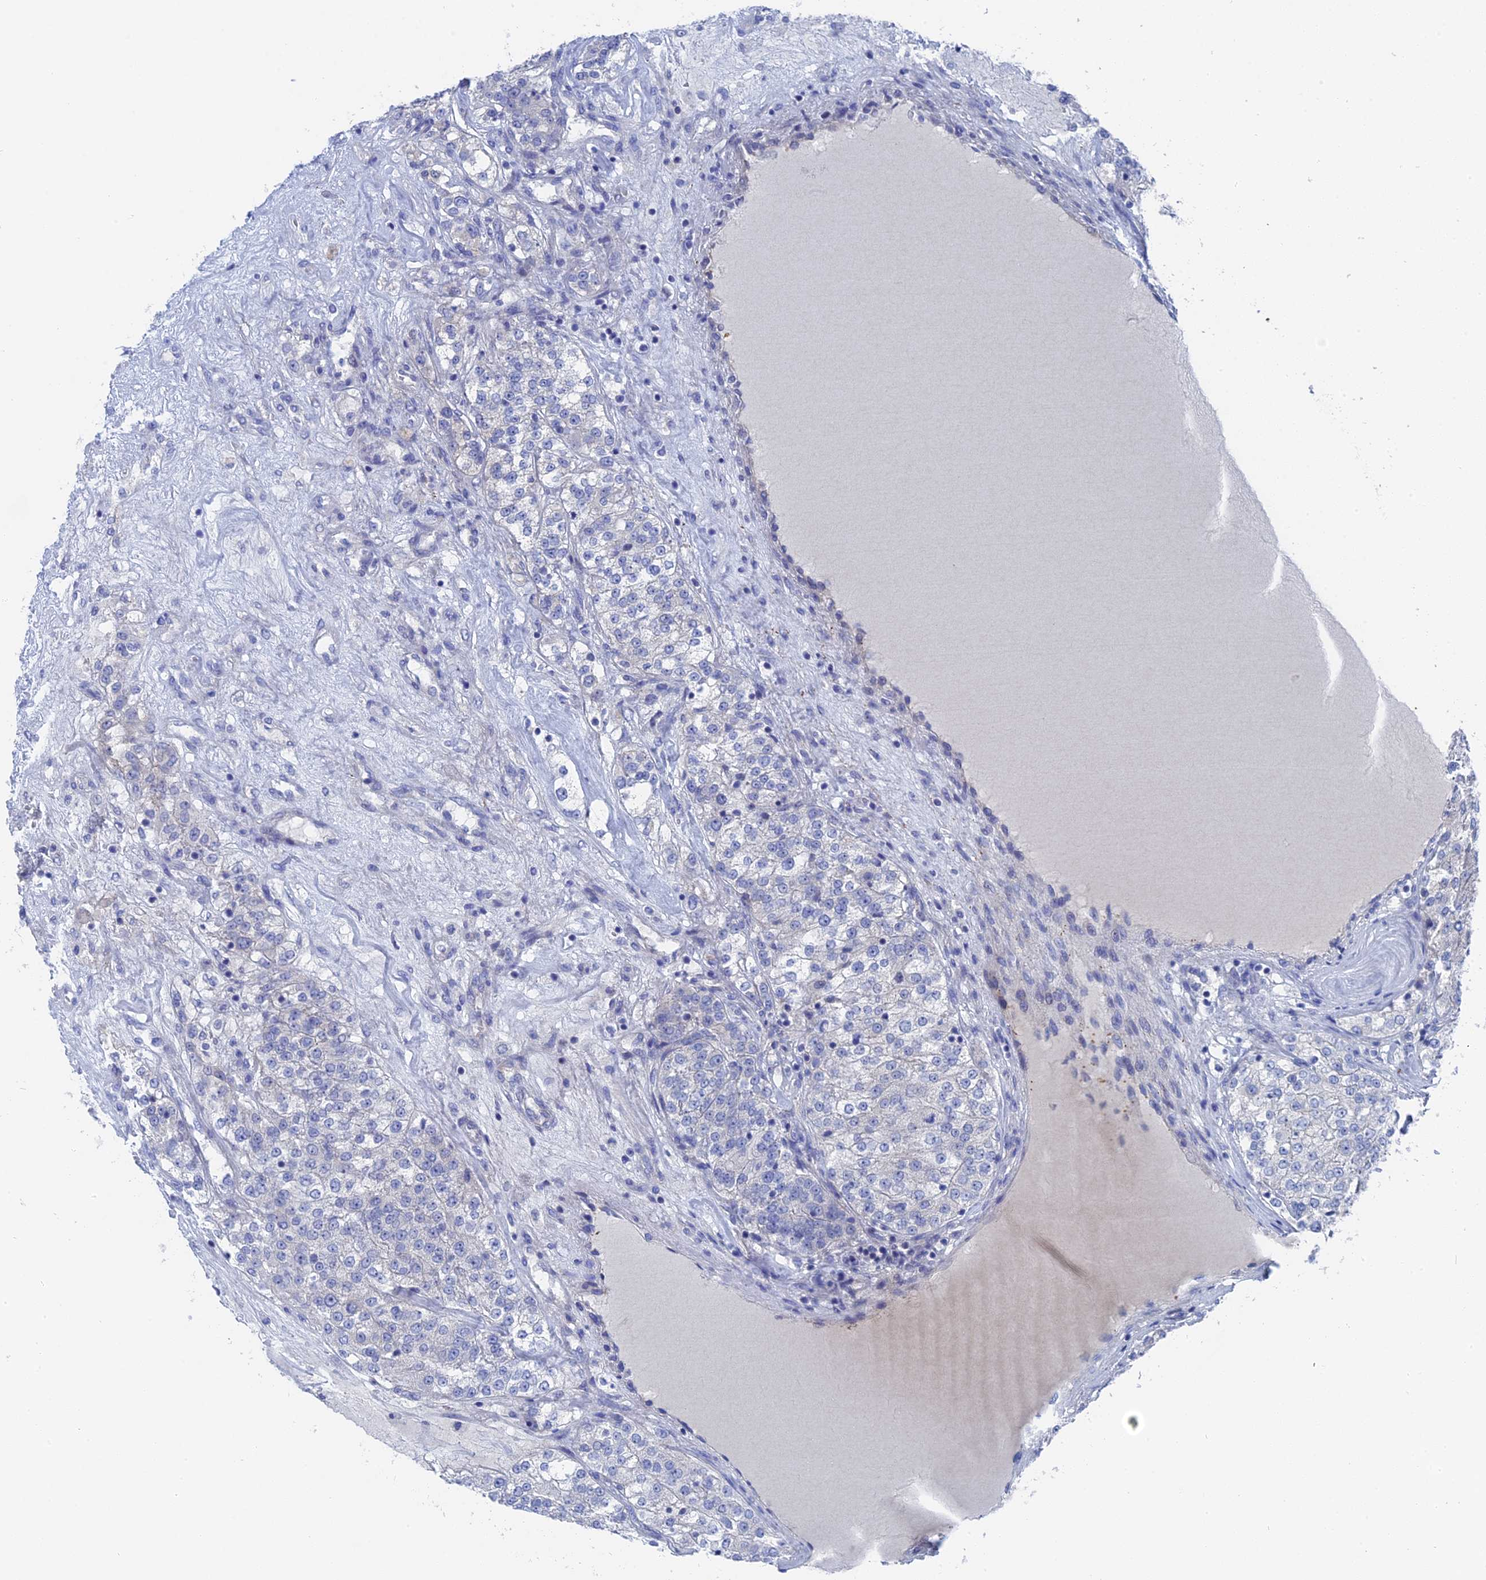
{"staining": {"intensity": "negative", "quantity": "none", "location": "none"}, "tissue": "renal cancer", "cell_type": "Tumor cells", "image_type": "cancer", "snomed": [{"axis": "morphology", "description": "Adenocarcinoma, NOS"}, {"axis": "topography", "description": "Kidney"}], "caption": "Protein analysis of adenocarcinoma (renal) exhibits no significant staining in tumor cells.", "gene": "MTHFSD", "patient": {"sex": "female", "age": 63}}